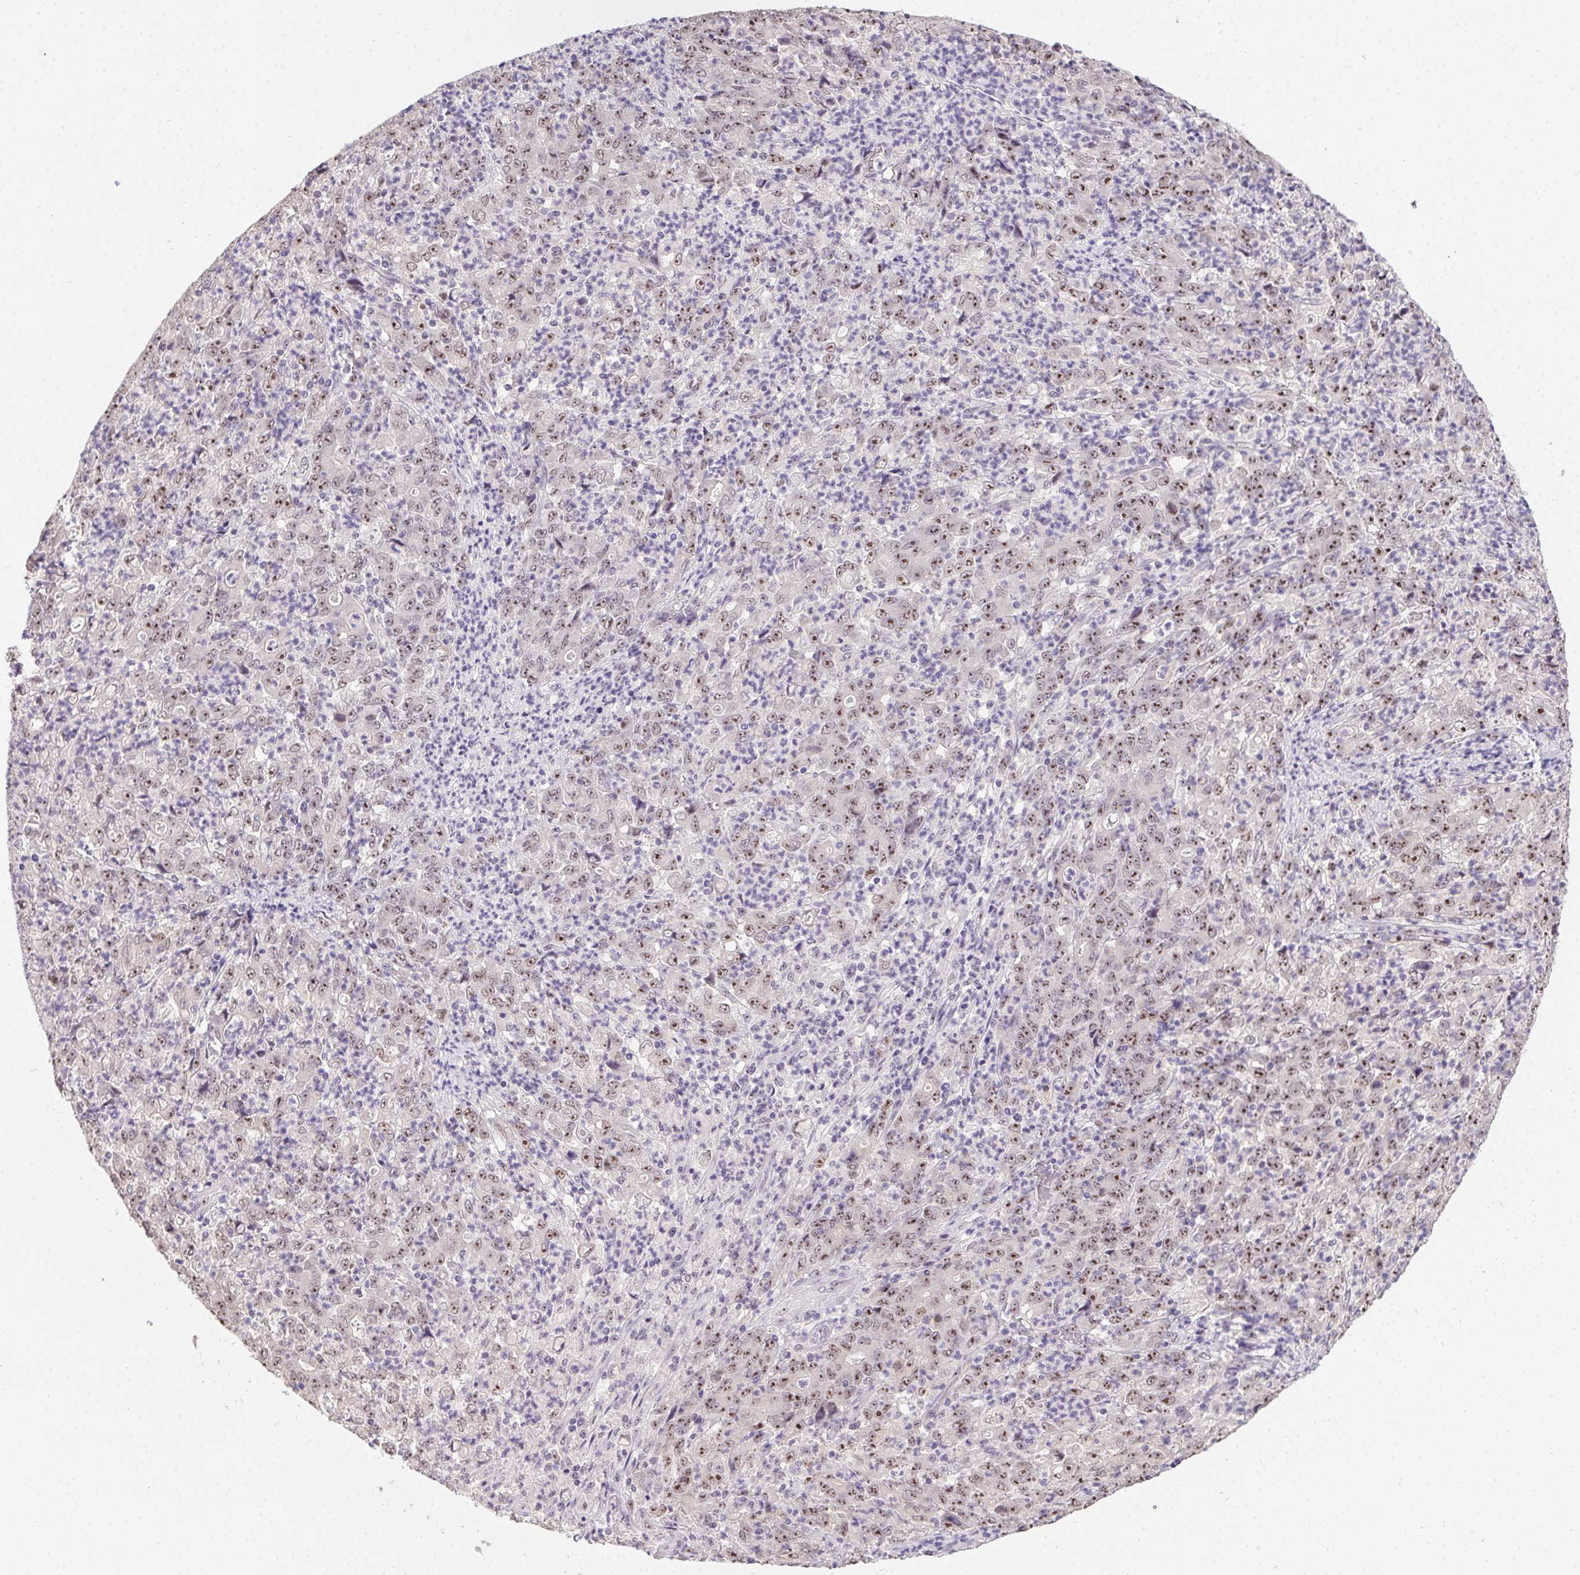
{"staining": {"intensity": "weak", "quantity": ">75%", "location": "nuclear"}, "tissue": "stomach cancer", "cell_type": "Tumor cells", "image_type": "cancer", "snomed": [{"axis": "morphology", "description": "Adenocarcinoma, NOS"}, {"axis": "topography", "description": "Stomach, lower"}], "caption": "Protein expression analysis of human stomach cancer (adenocarcinoma) reveals weak nuclear expression in approximately >75% of tumor cells. The staining is performed using DAB (3,3'-diaminobenzidine) brown chromogen to label protein expression. The nuclei are counter-stained blue using hematoxylin.", "gene": "BATF2", "patient": {"sex": "female", "age": 71}}